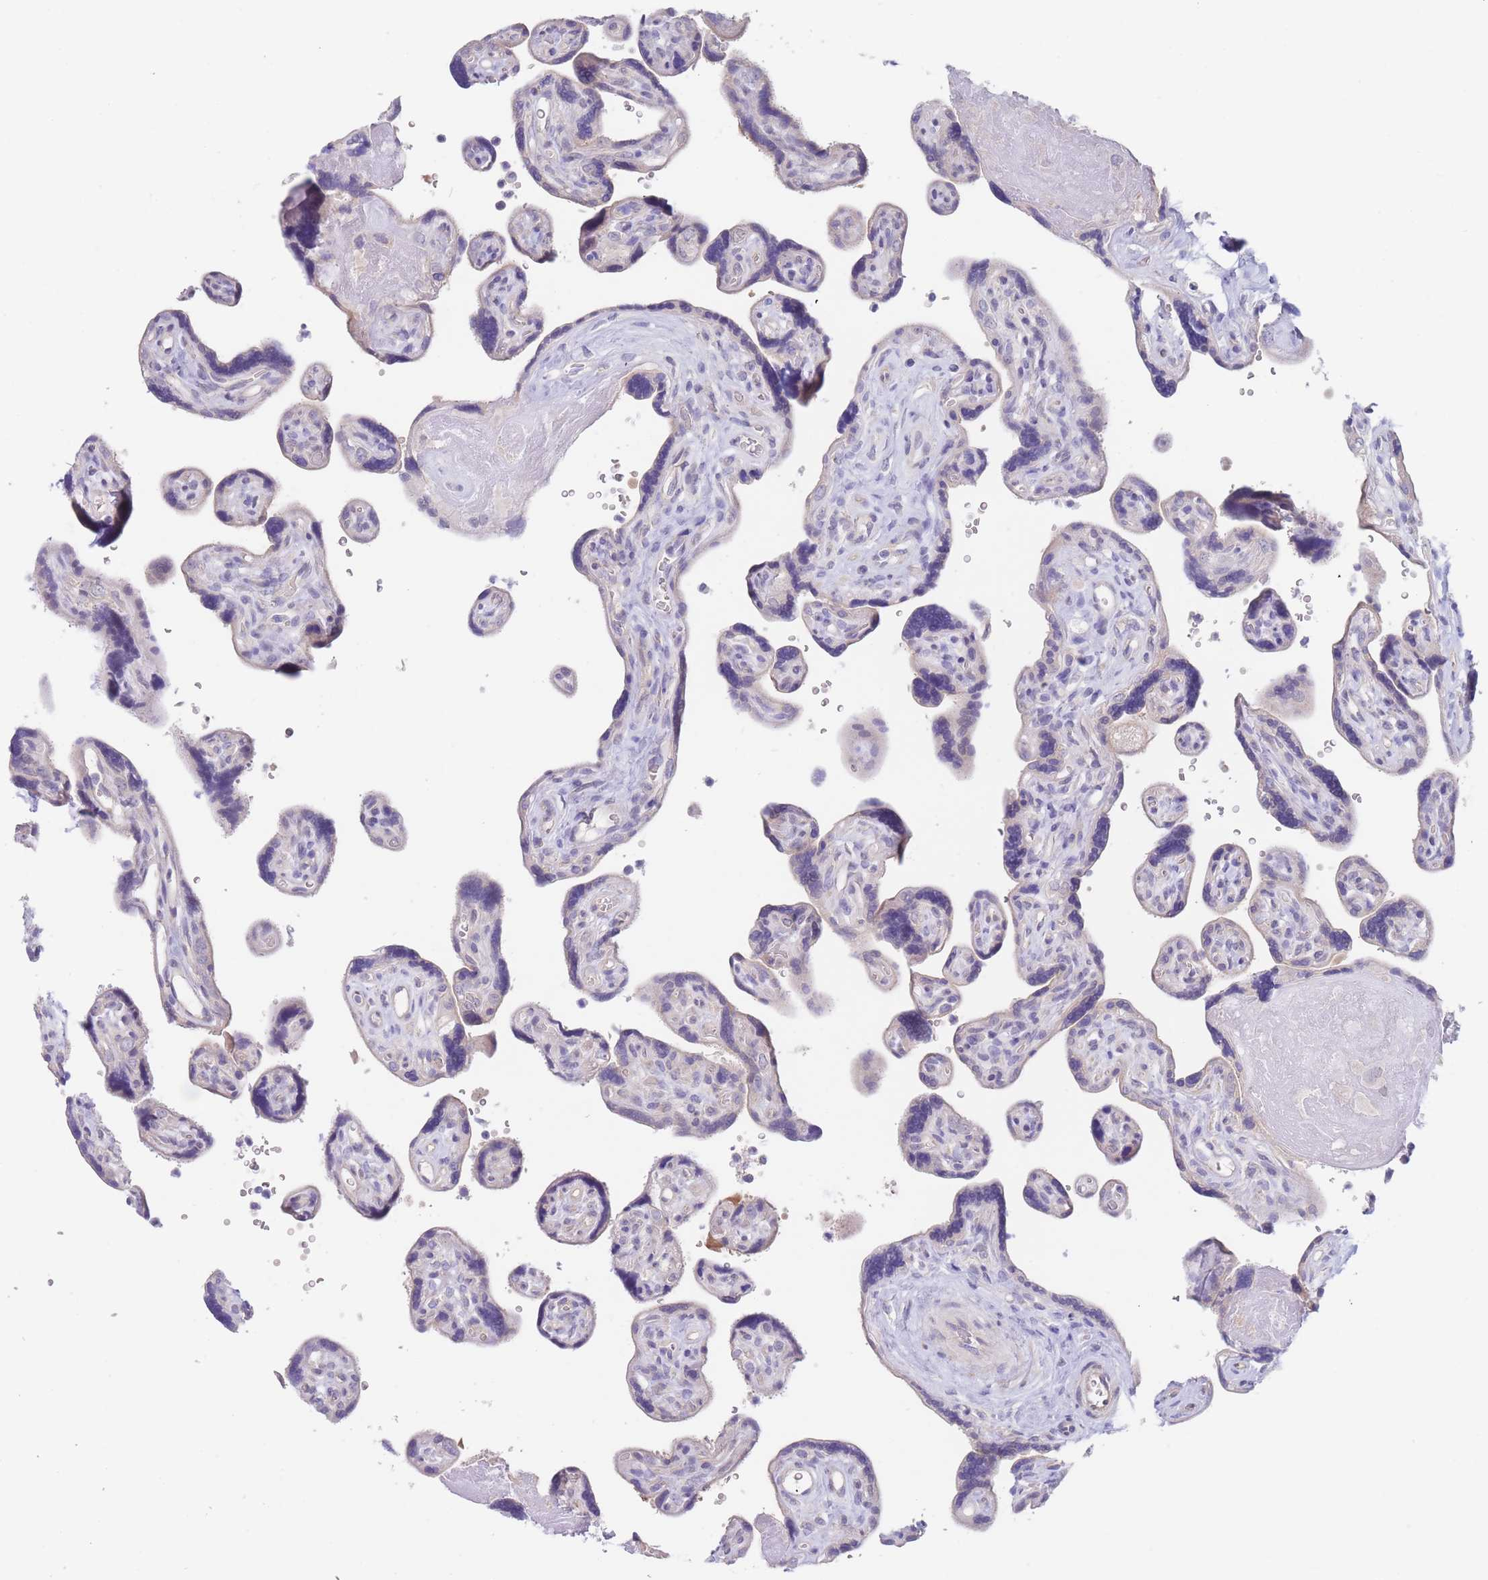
{"staining": {"intensity": "weak", "quantity": "<25%", "location": "cytoplasmic/membranous"}, "tissue": "placenta", "cell_type": "Decidual cells", "image_type": "normal", "snomed": [{"axis": "morphology", "description": "Normal tissue, NOS"}, {"axis": "topography", "description": "Placenta"}], "caption": "The micrograph reveals no significant positivity in decidual cells of placenta. The staining is performed using DAB brown chromogen with nuclei counter-stained in using hematoxylin.", "gene": "ZNF281", "patient": {"sex": "female", "age": 39}}